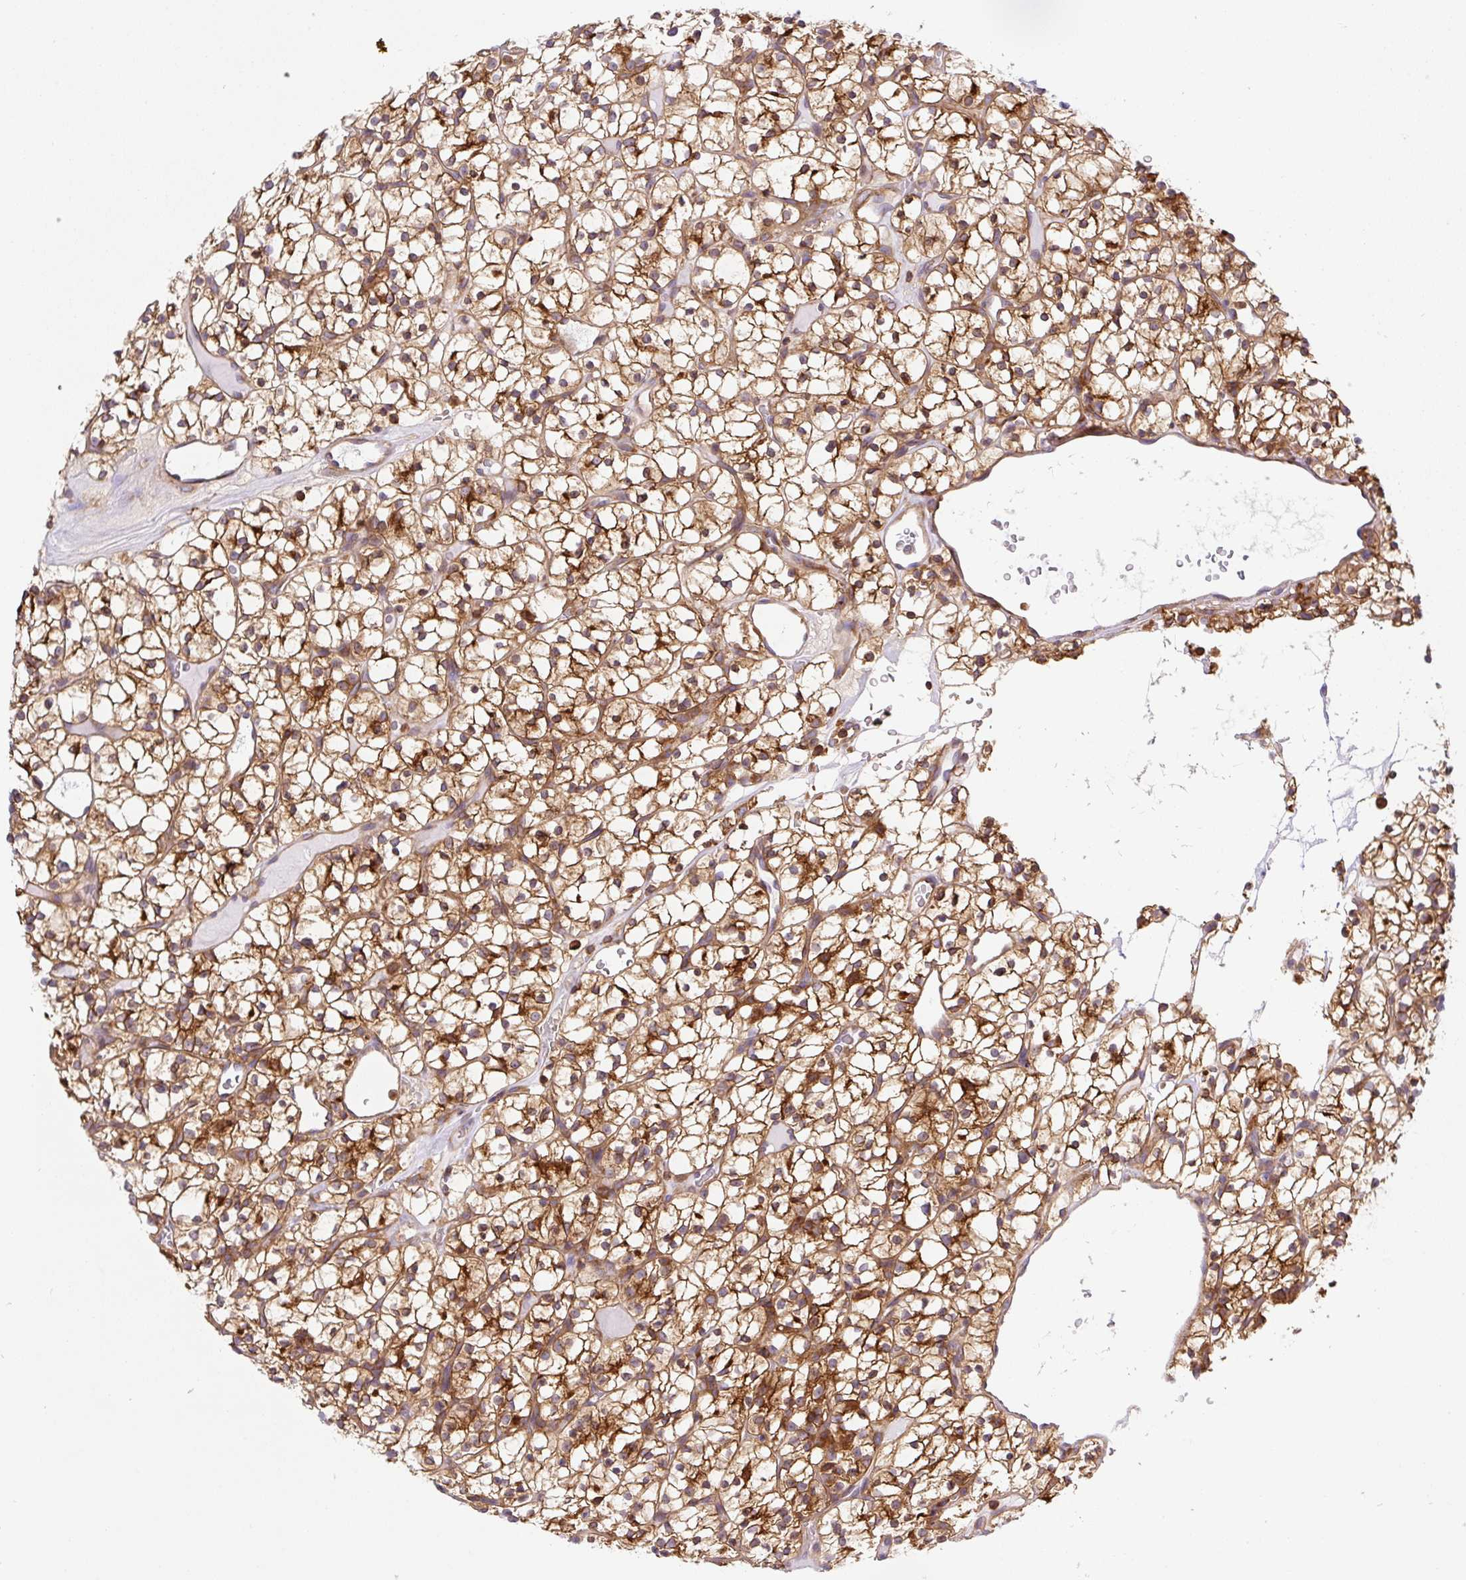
{"staining": {"intensity": "strong", "quantity": ">75%", "location": "cytoplasmic/membranous"}, "tissue": "renal cancer", "cell_type": "Tumor cells", "image_type": "cancer", "snomed": [{"axis": "morphology", "description": "Adenocarcinoma, NOS"}, {"axis": "topography", "description": "Kidney"}], "caption": "DAB (3,3'-diaminobenzidine) immunohistochemical staining of renal cancer displays strong cytoplasmic/membranous protein expression in about >75% of tumor cells.", "gene": "DNM2", "patient": {"sex": "female", "age": 64}}